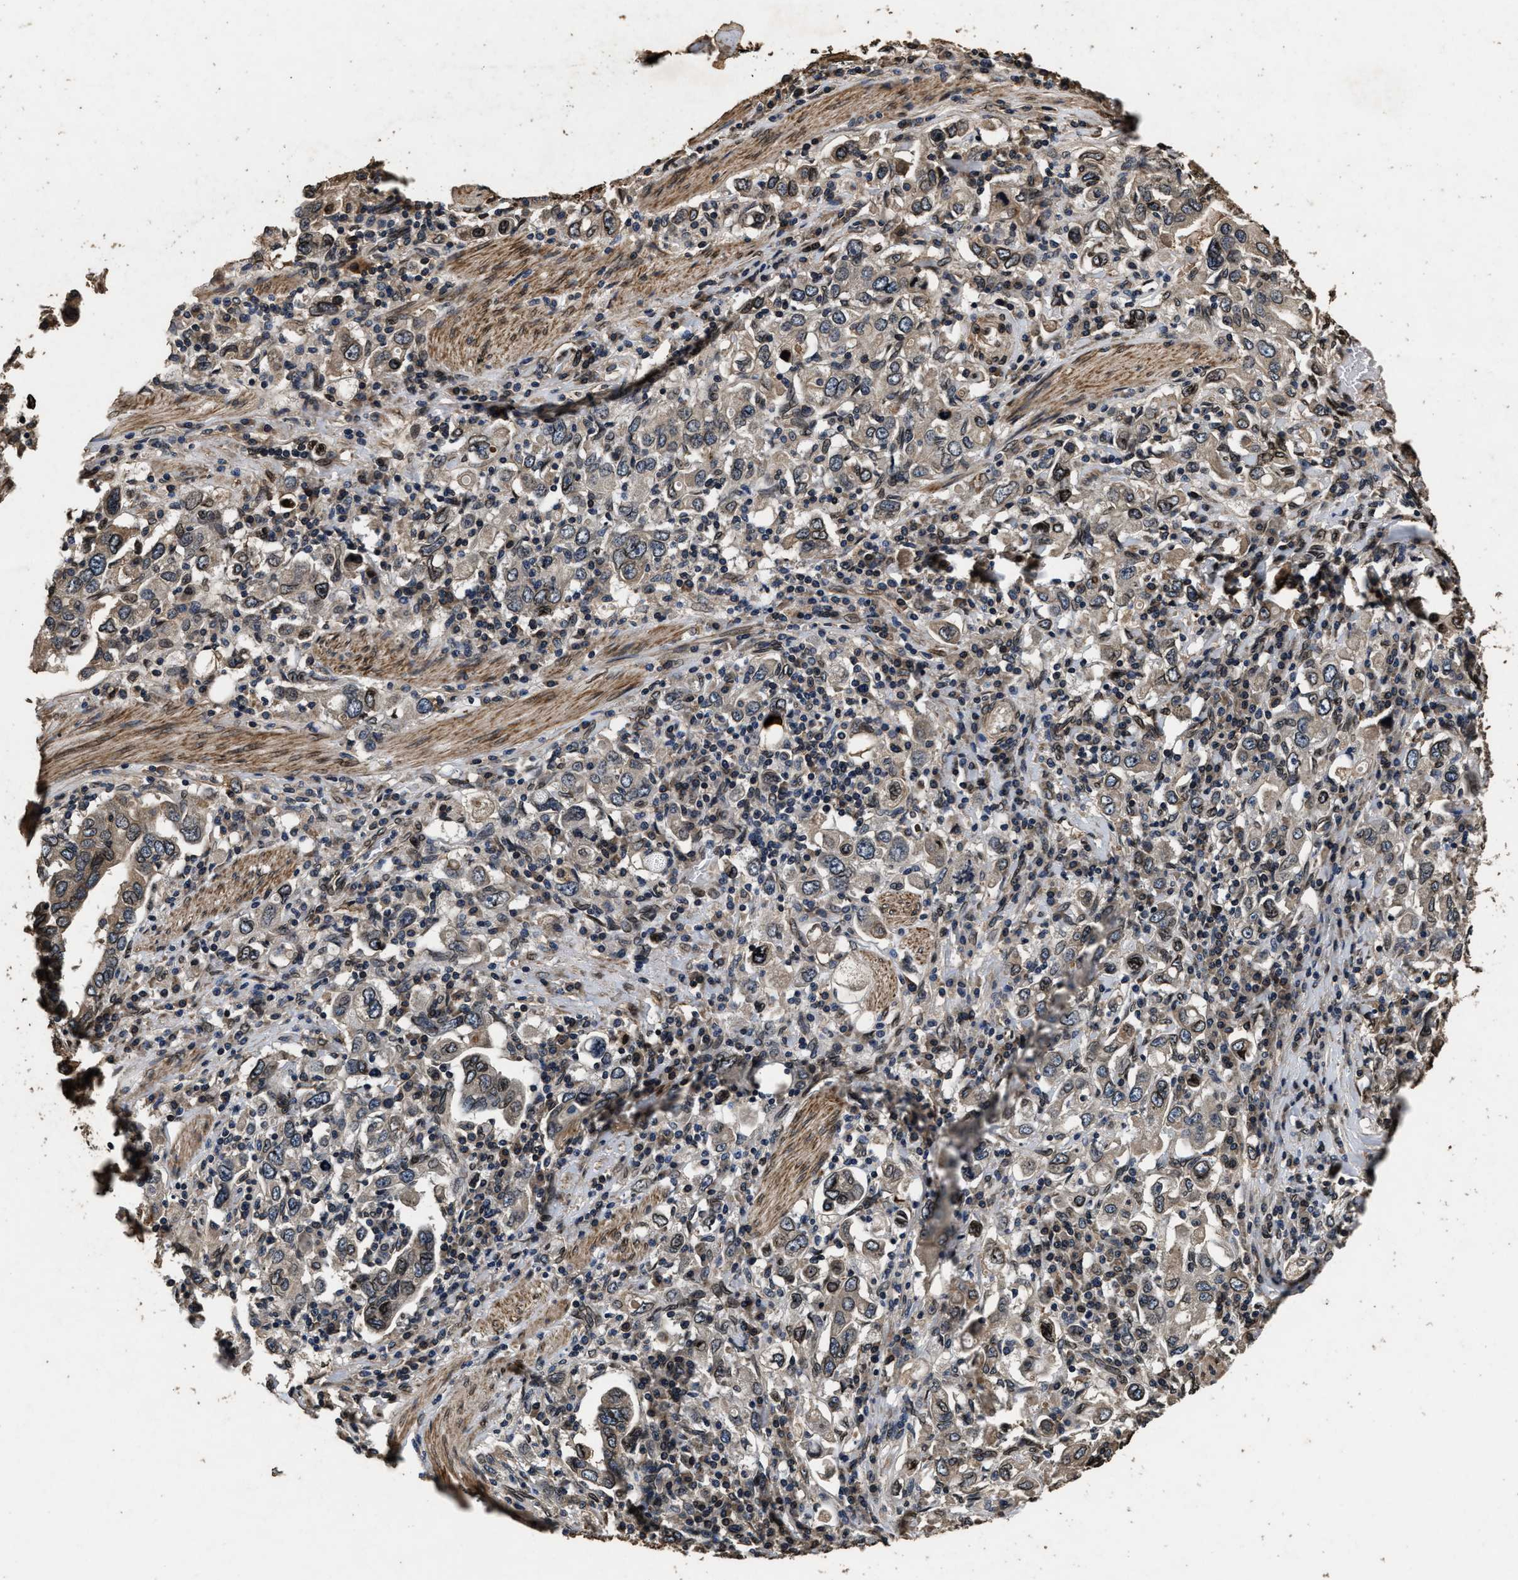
{"staining": {"intensity": "moderate", "quantity": "<25%", "location": "cytoplasmic/membranous,nuclear"}, "tissue": "stomach cancer", "cell_type": "Tumor cells", "image_type": "cancer", "snomed": [{"axis": "morphology", "description": "Adenocarcinoma, NOS"}, {"axis": "topography", "description": "Stomach, upper"}], "caption": "DAB immunohistochemical staining of adenocarcinoma (stomach) shows moderate cytoplasmic/membranous and nuclear protein staining in about <25% of tumor cells. The protein is stained brown, and the nuclei are stained in blue (DAB IHC with brightfield microscopy, high magnification).", "gene": "ACCS", "patient": {"sex": "male", "age": 62}}